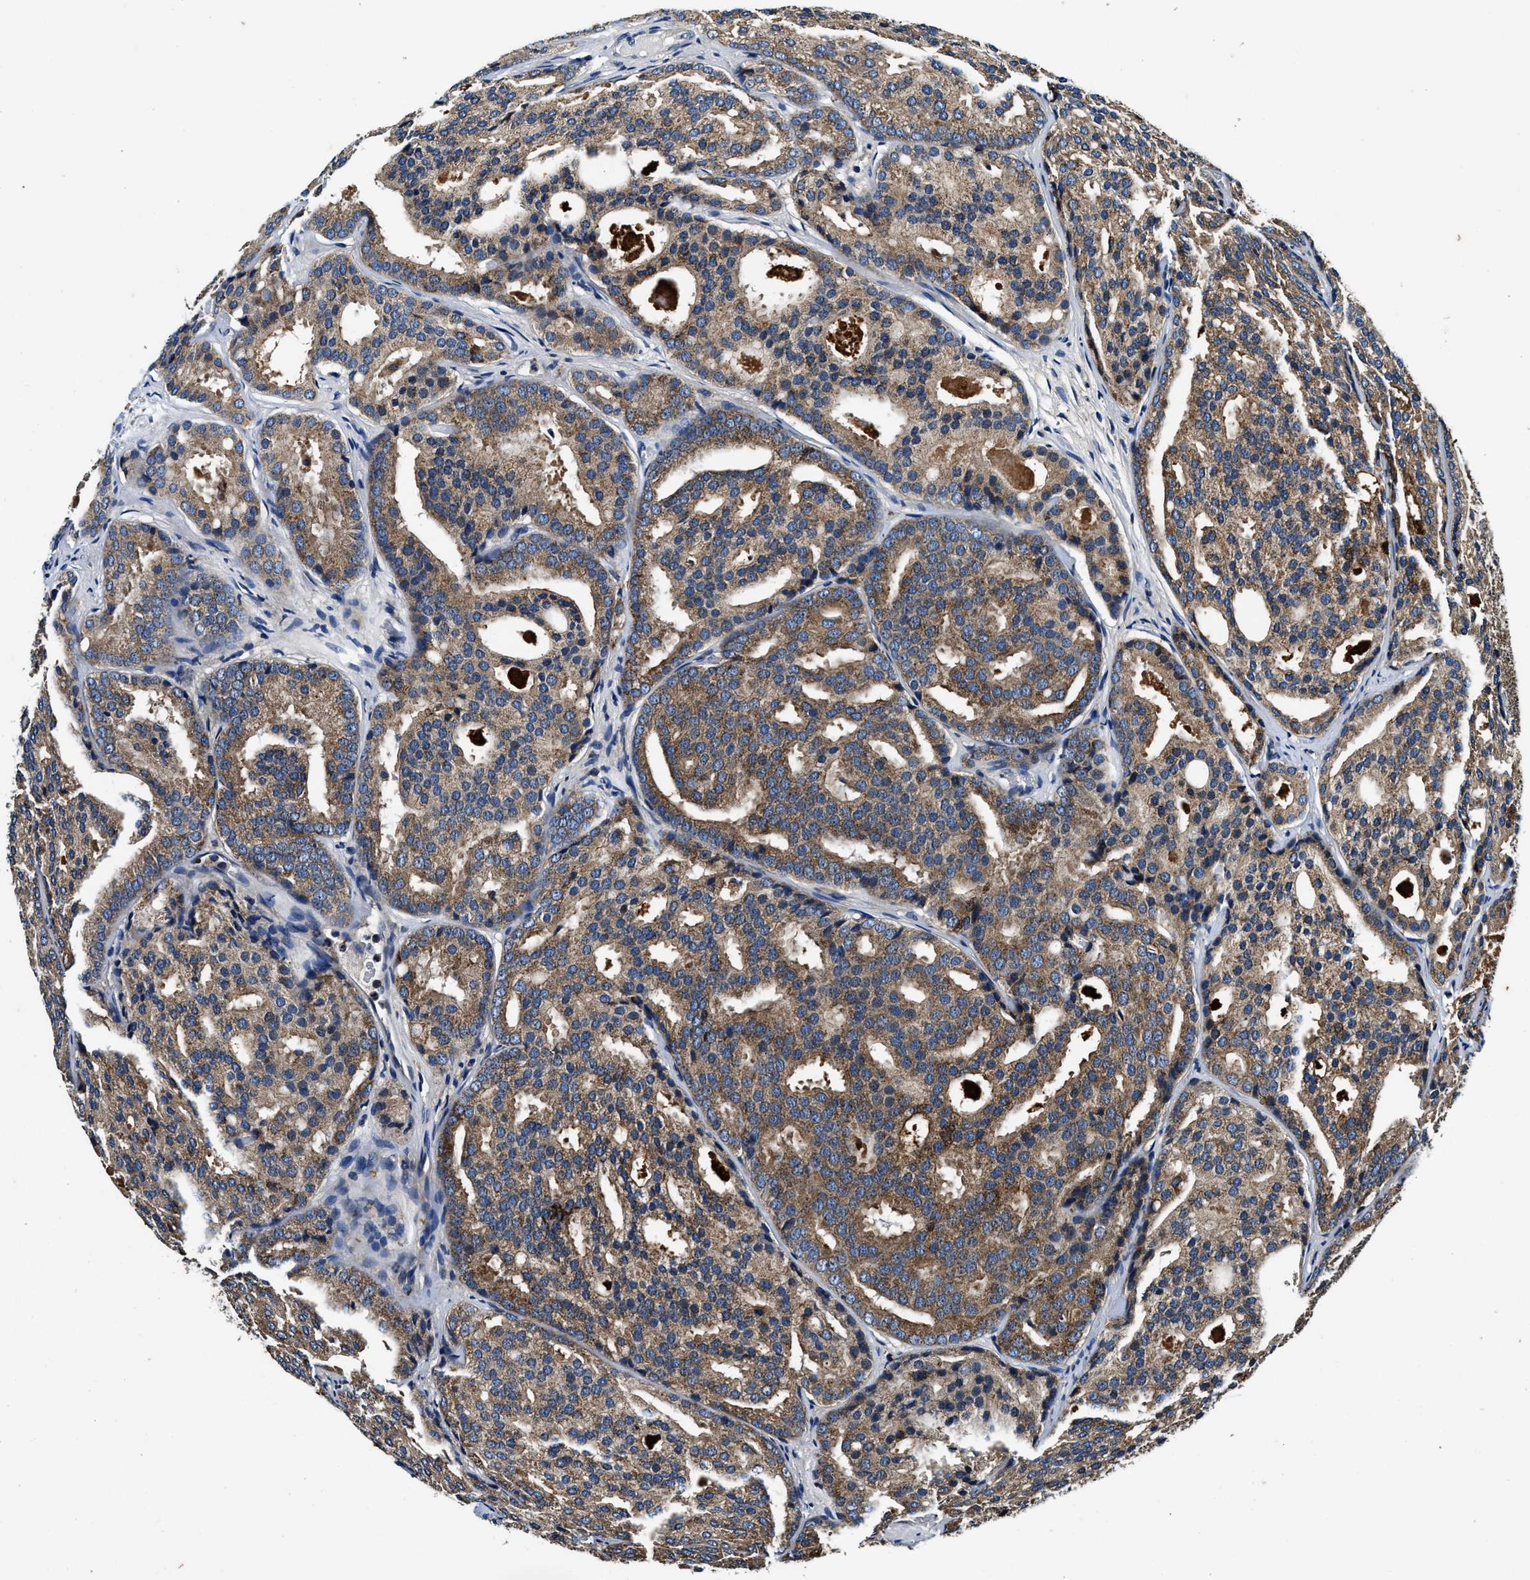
{"staining": {"intensity": "moderate", "quantity": ">75%", "location": "cytoplasmic/membranous"}, "tissue": "prostate cancer", "cell_type": "Tumor cells", "image_type": "cancer", "snomed": [{"axis": "morphology", "description": "Adenocarcinoma, High grade"}, {"axis": "topography", "description": "Prostate"}], "caption": "An image showing moderate cytoplasmic/membranous positivity in approximately >75% of tumor cells in adenocarcinoma (high-grade) (prostate), as visualized by brown immunohistochemical staining.", "gene": "PI4KB", "patient": {"sex": "male", "age": 64}}